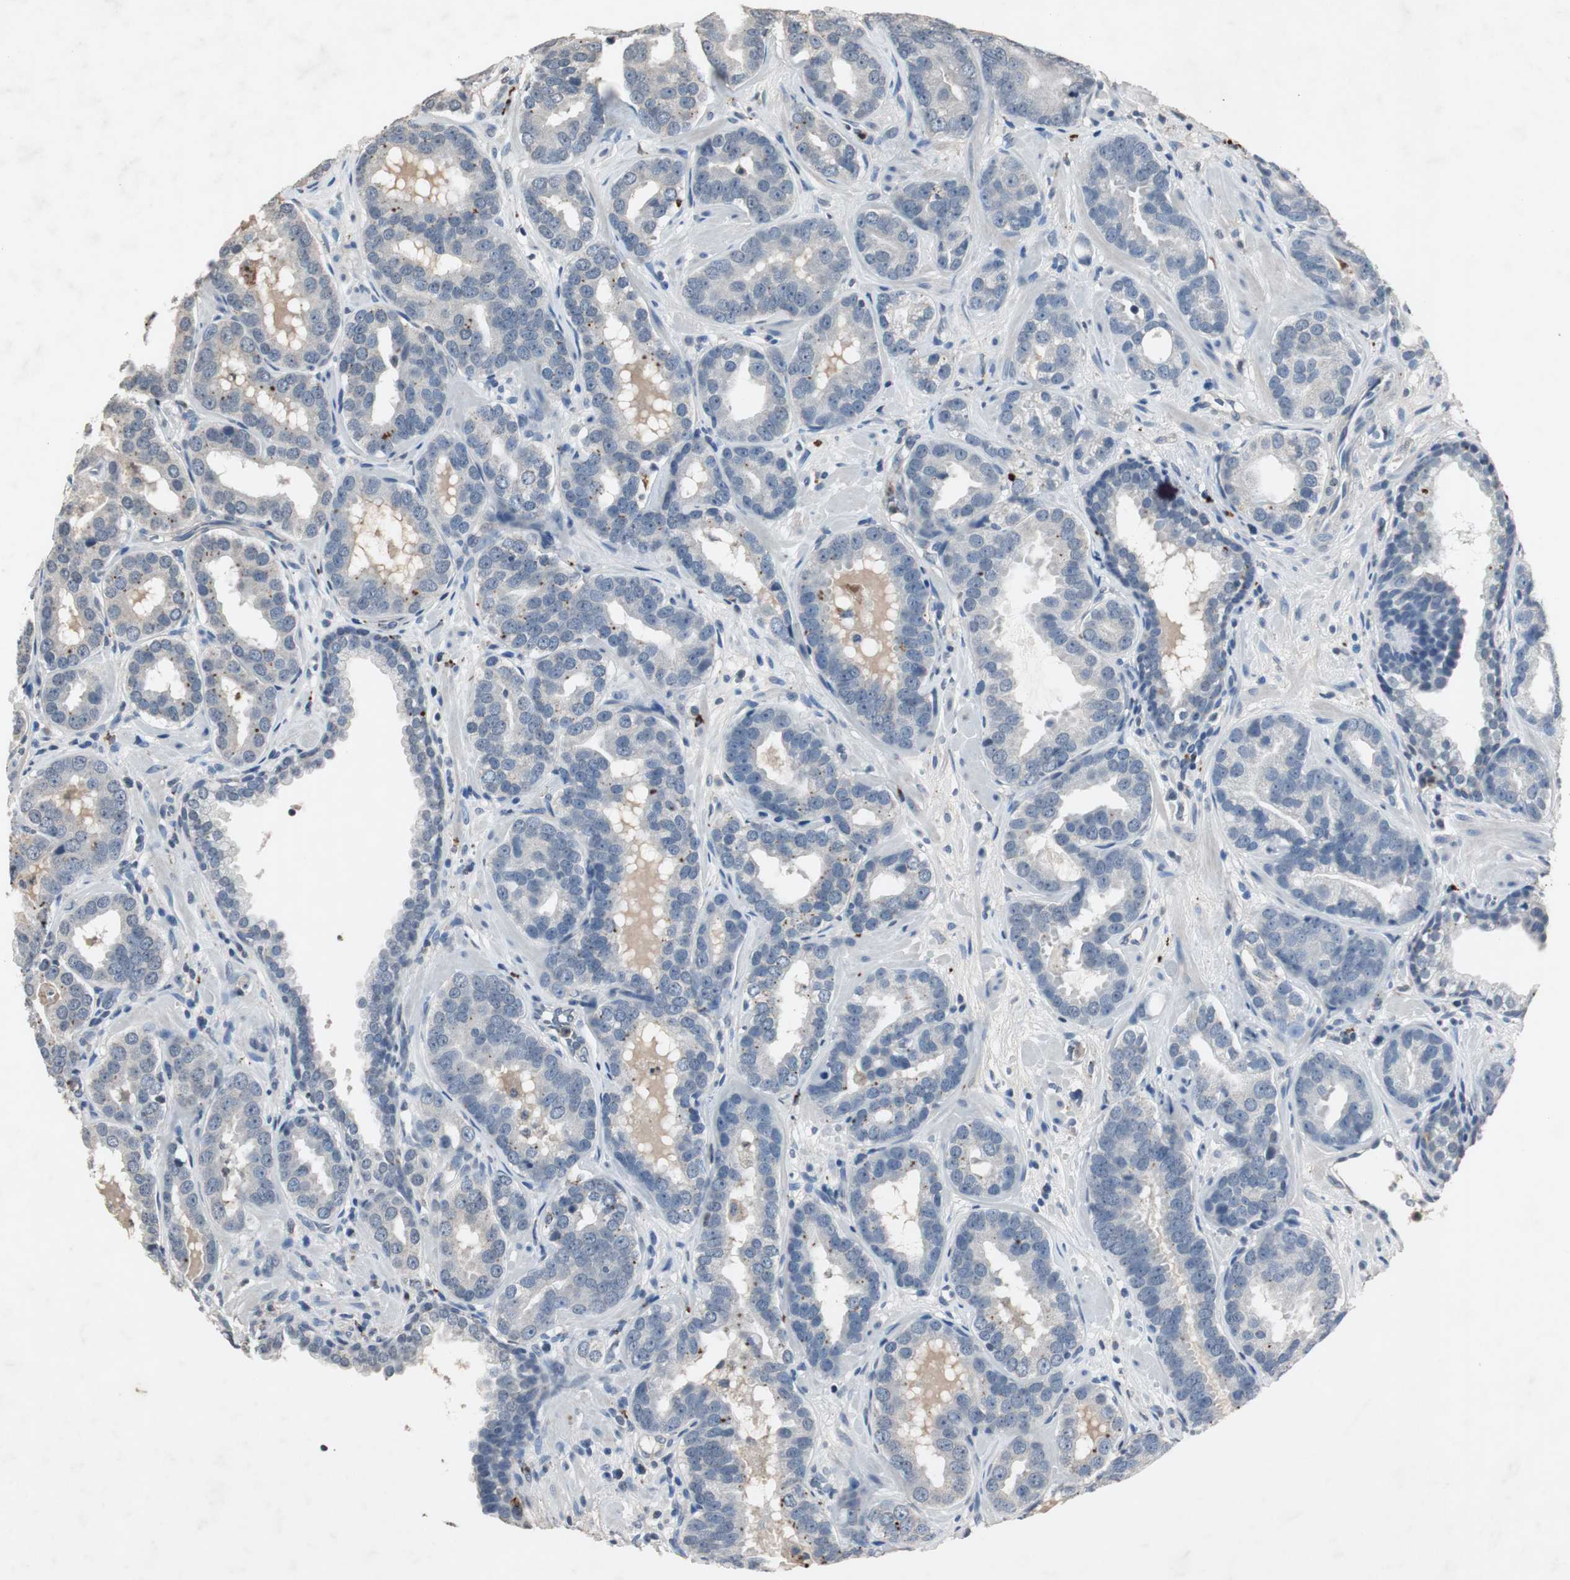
{"staining": {"intensity": "moderate", "quantity": "<25%", "location": "cytoplasmic/membranous"}, "tissue": "prostate cancer", "cell_type": "Tumor cells", "image_type": "cancer", "snomed": [{"axis": "morphology", "description": "Adenocarcinoma, Low grade"}, {"axis": "topography", "description": "Prostate"}], "caption": "Immunohistochemical staining of human prostate cancer (adenocarcinoma (low-grade)) exhibits low levels of moderate cytoplasmic/membranous expression in about <25% of tumor cells.", "gene": "ADNP2", "patient": {"sex": "male", "age": 59}}